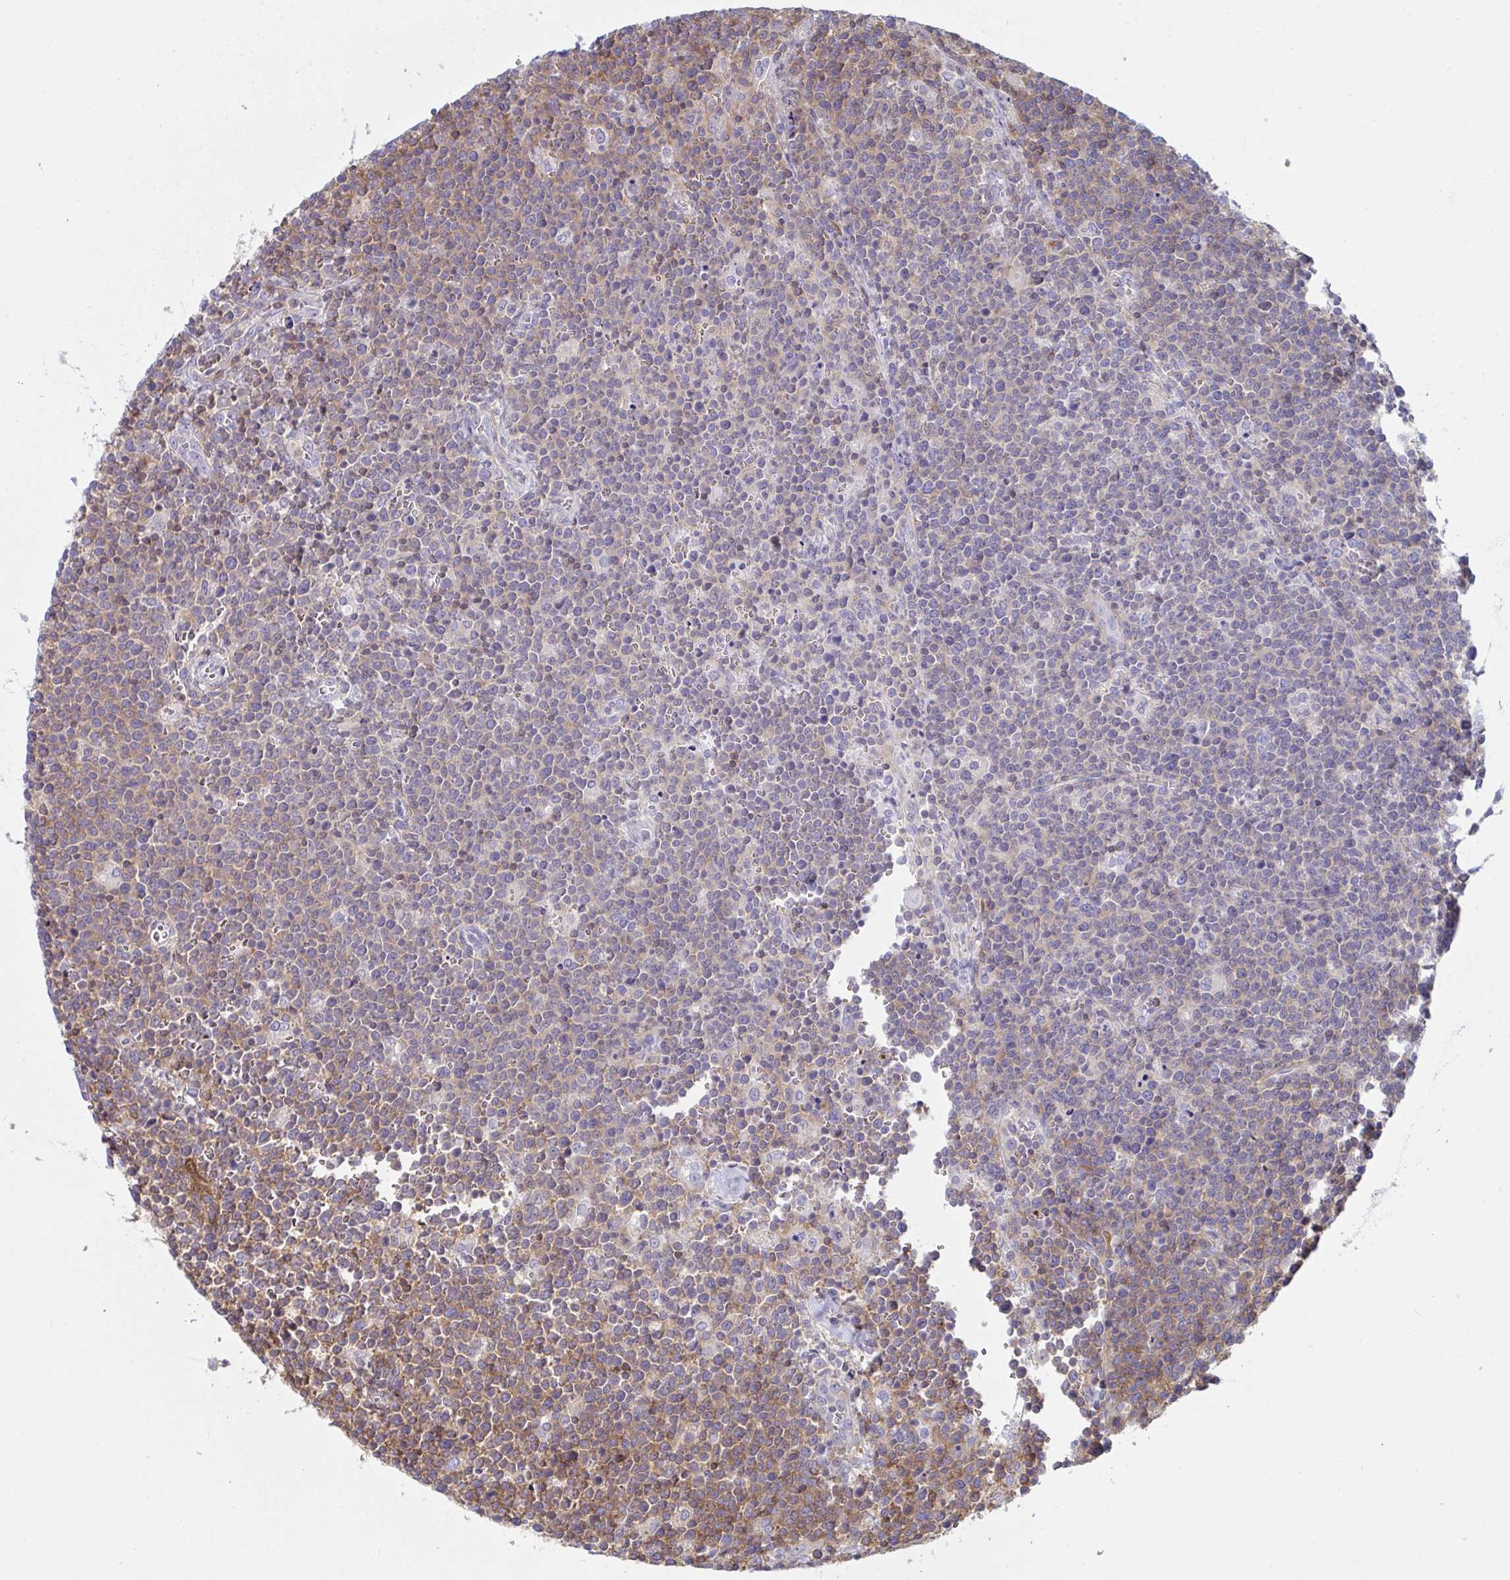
{"staining": {"intensity": "moderate", "quantity": "<25%", "location": "cytoplasmic/membranous"}, "tissue": "lymphoma", "cell_type": "Tumor cells", "image_type": "cancer", "snomed": [{"axis": "morphology", "description": "Malignant lymphoma, non-Hodgkin's type, High grade"}, {"axis": "topography", "description": "Lymph node"}], "caption": "Immunohistochemical staining of human malignant lymphoma, non-Hodgkin's type (high-grade) demonstrates low levels of moderate cytoplasmic/membranous protein staining in approximately <25% of tumor cells. (Brightfield microscopy of DAB IHC at high magnification).", "gene": "TSC22D3", "patient": {"sex": "male", "age": 61}}